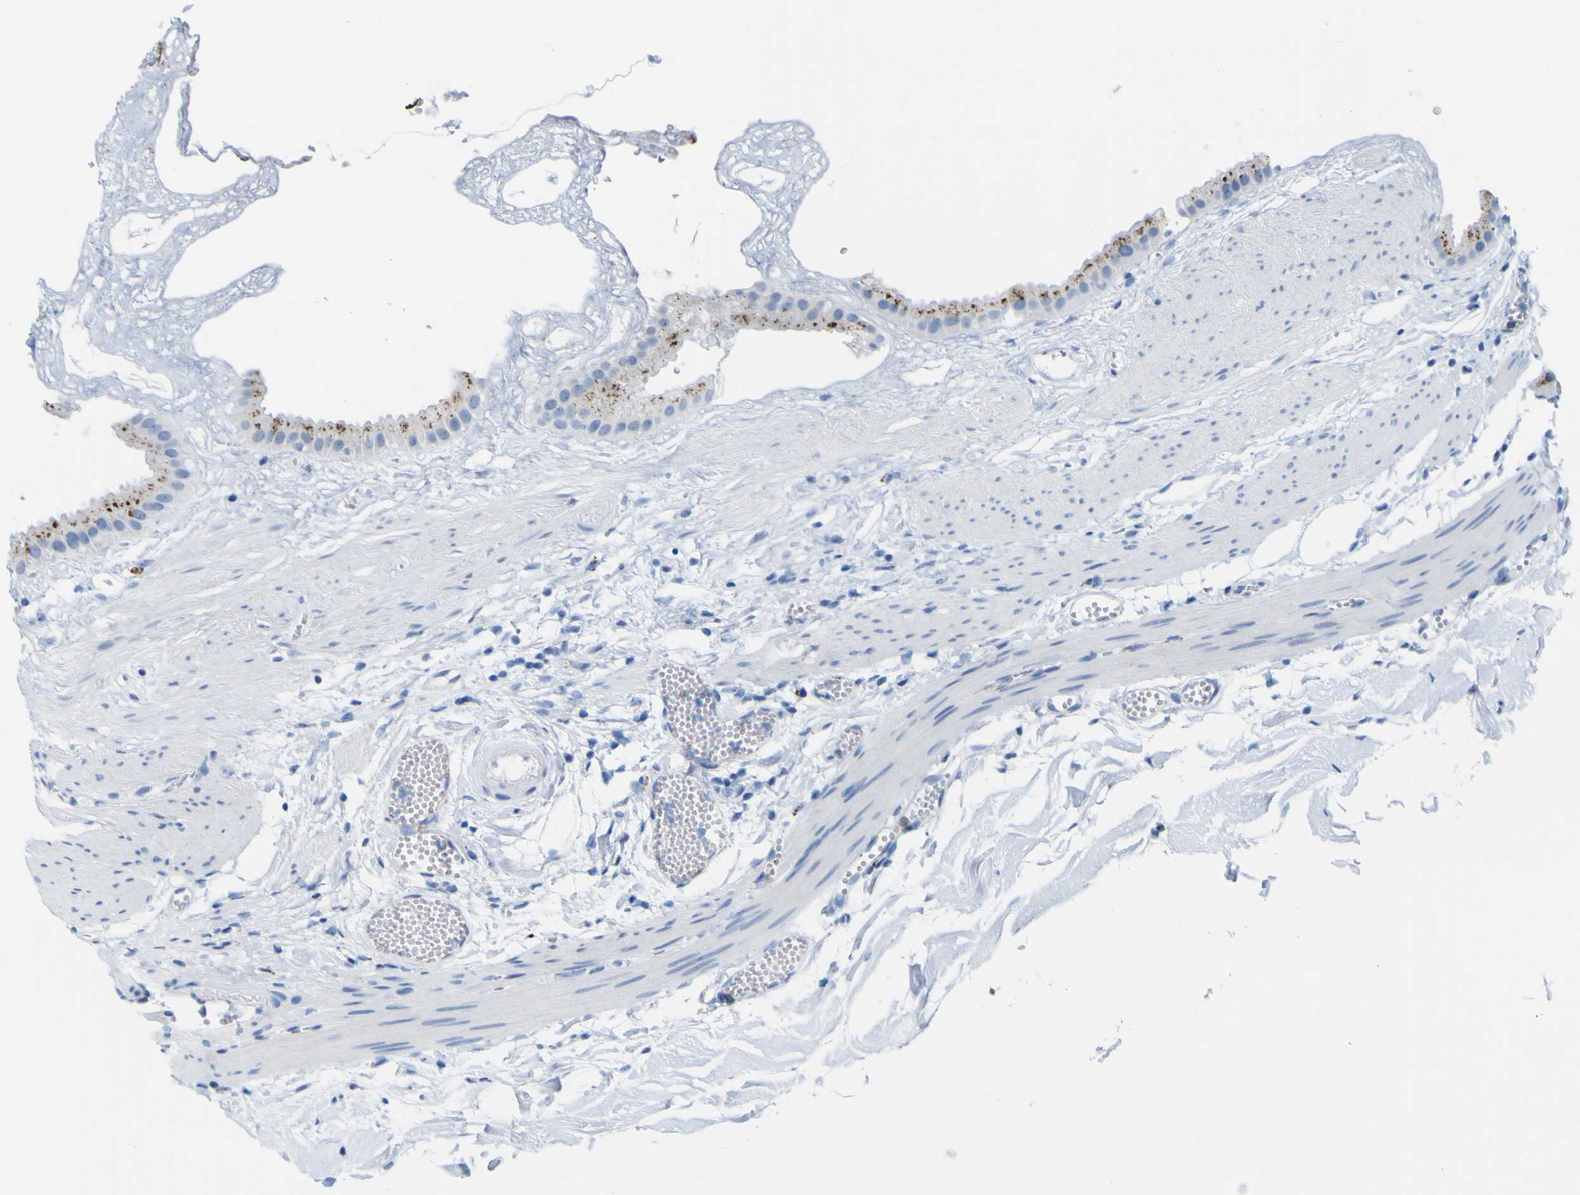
{"staining": {"intensity": "moderate", "quantity": ">75%", "location": "cytoplasmic/membranous"}, "tissue": "gallbladder", "cell_type": "Glandular cells", "image_type": "normal", "snomed": [{"axis": "morphology", "description": "Normal tissue, NOS"}, {"axis": "topography", "description": "Gallbladder"}], "caption": "IHC image of benign human gallbladder stained for a protein (brown), which shows medium levels of moderate cytoplasmic/membranous staining in approximately >75% of glandular cells.", "gene": "PLD3", "patient": {"sex": "female", "age": 64}}